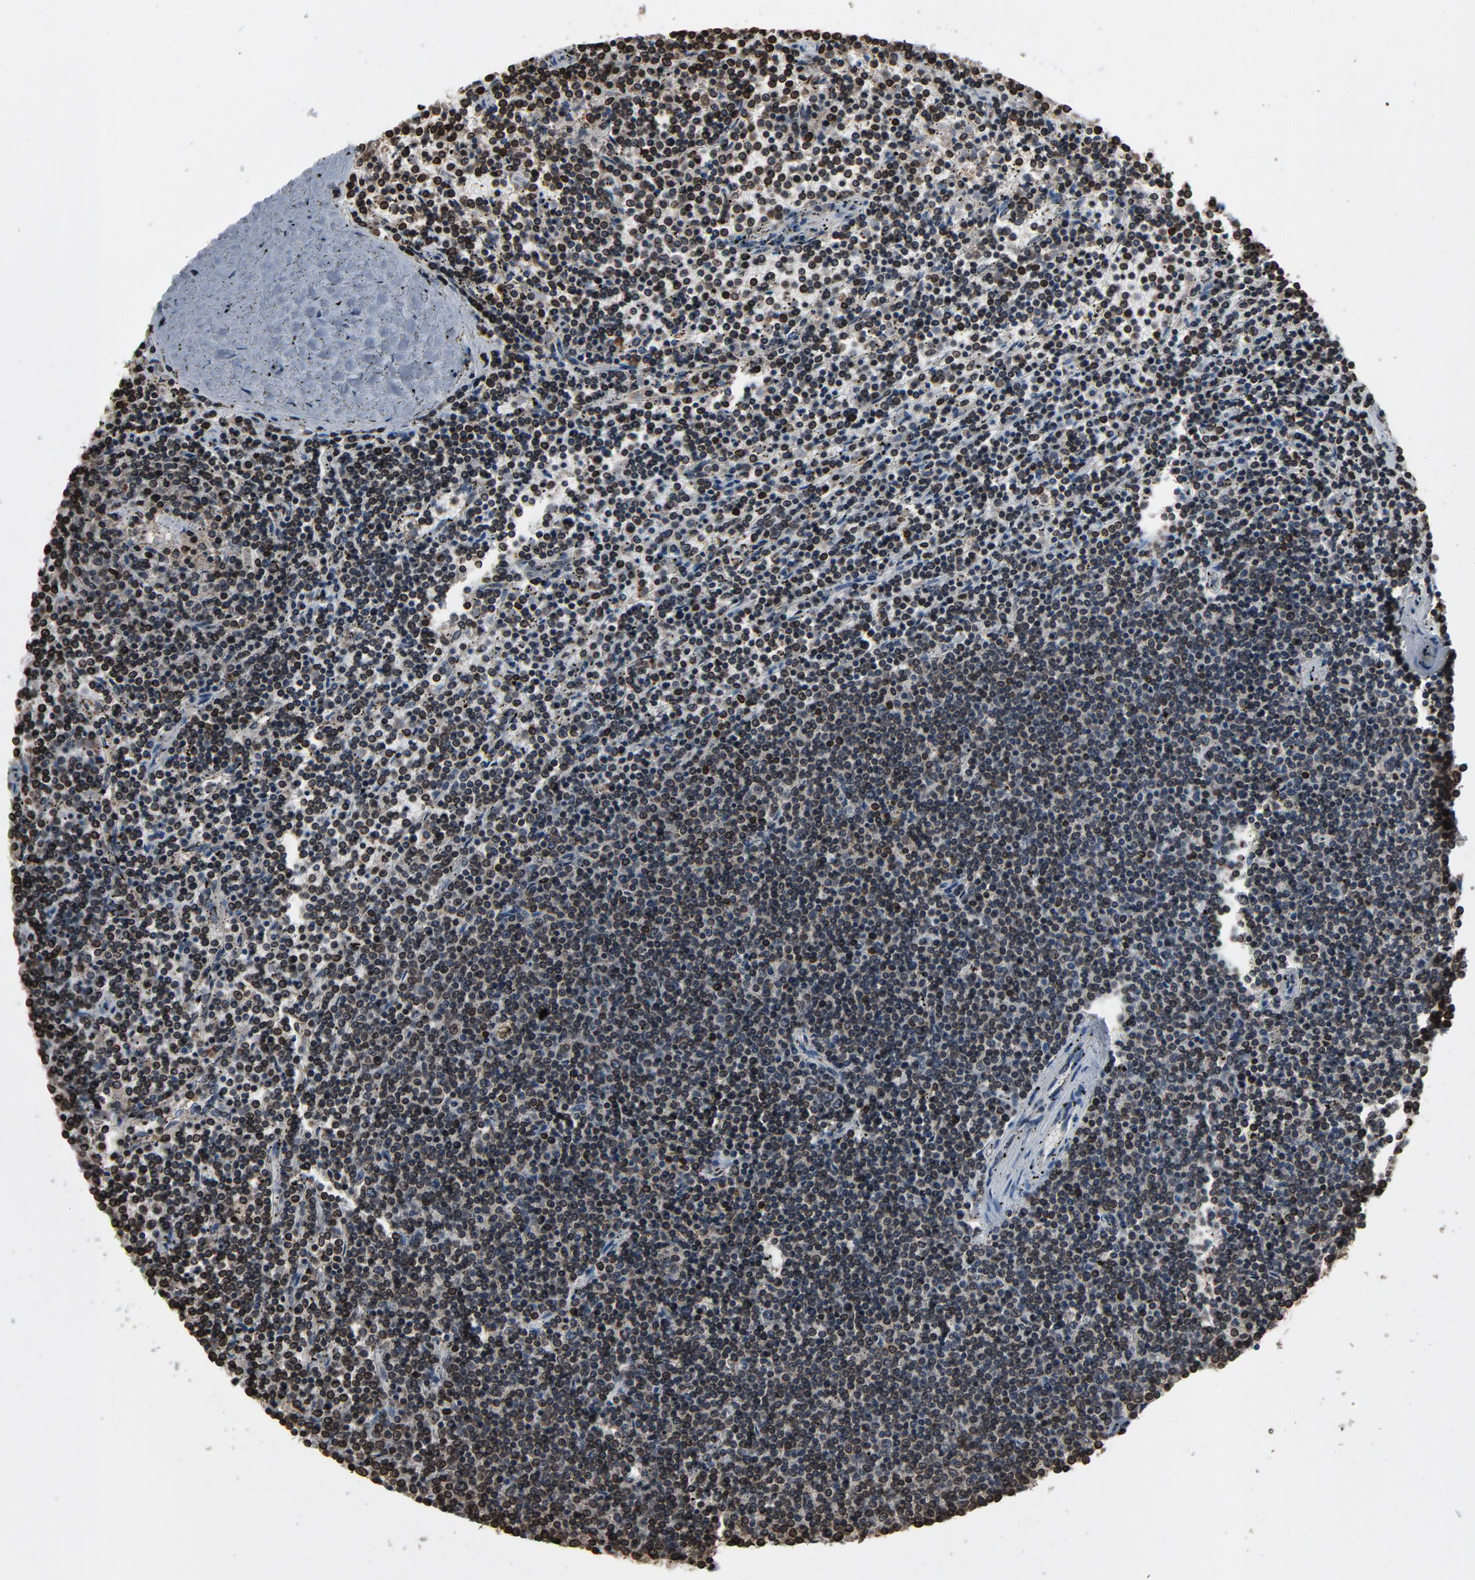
{"staining": {"intensity": "weak", "quantity": "<25%", "location": "cytoplasmic/membranous,nuclear"}, "tissue": "lymphoma", "cell_type": "Tumor cells", "image_type": "cancer", "snomed": [{"axis": "morphology", "description": "Malignant lymphoma, non-Hodgkin's type, Low grade"}, {"axis": "topography", "description": "Spleen"}], "caption": "IHC micrograph of neoplastic tissue: human low-grade malignant lymphoma, non-Hodgkin's type stained with DAB shows no significant protein positivity in tumor cells. Brightfield microscopy of IHC stained with DAB (3,3'-diaminobenzidine) (brown) and hematoxylin (blue), captured at high magnification.", "gene": "UBE2D1", "patient": {"sex": "female", "age": 50}}